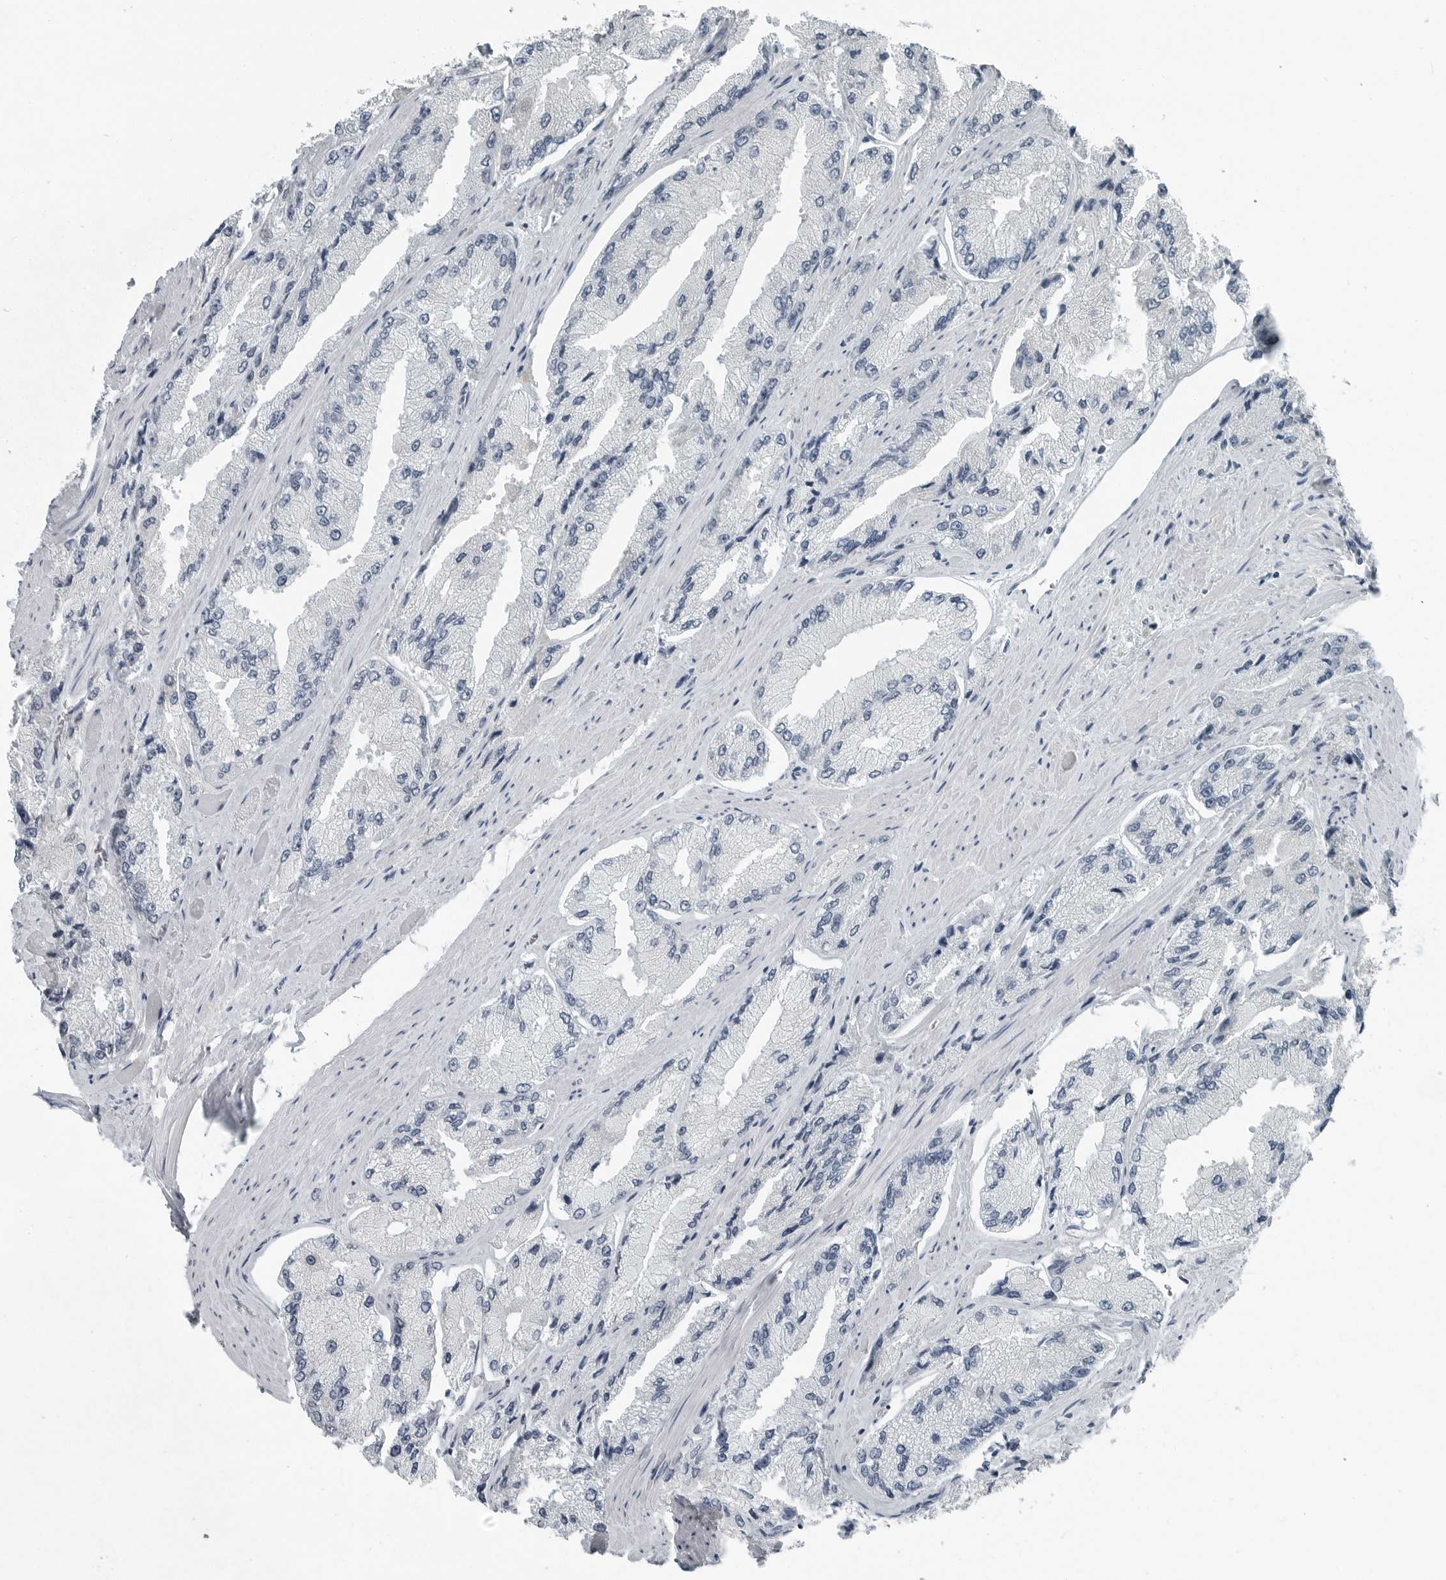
{"staining": {"intensity": "negative", "quantity": "none", "location": "none"}, "tissue": "prostate cancer", "cell_type": "Tumor cells", "image_type": "cancer", "snomed": [{"axis": "morphology", "description": "Adenocarcinoma, High grade"}, {"axis": "topography", "description": "Prostate"}], "caption": "This is a micrograph of IHC staining of adenocarcinoma (high-grade) (prostate), which shows no expression in tumor cells.", "gene": "KYAT1", "patient": {"sex": "male", "age": 58}}